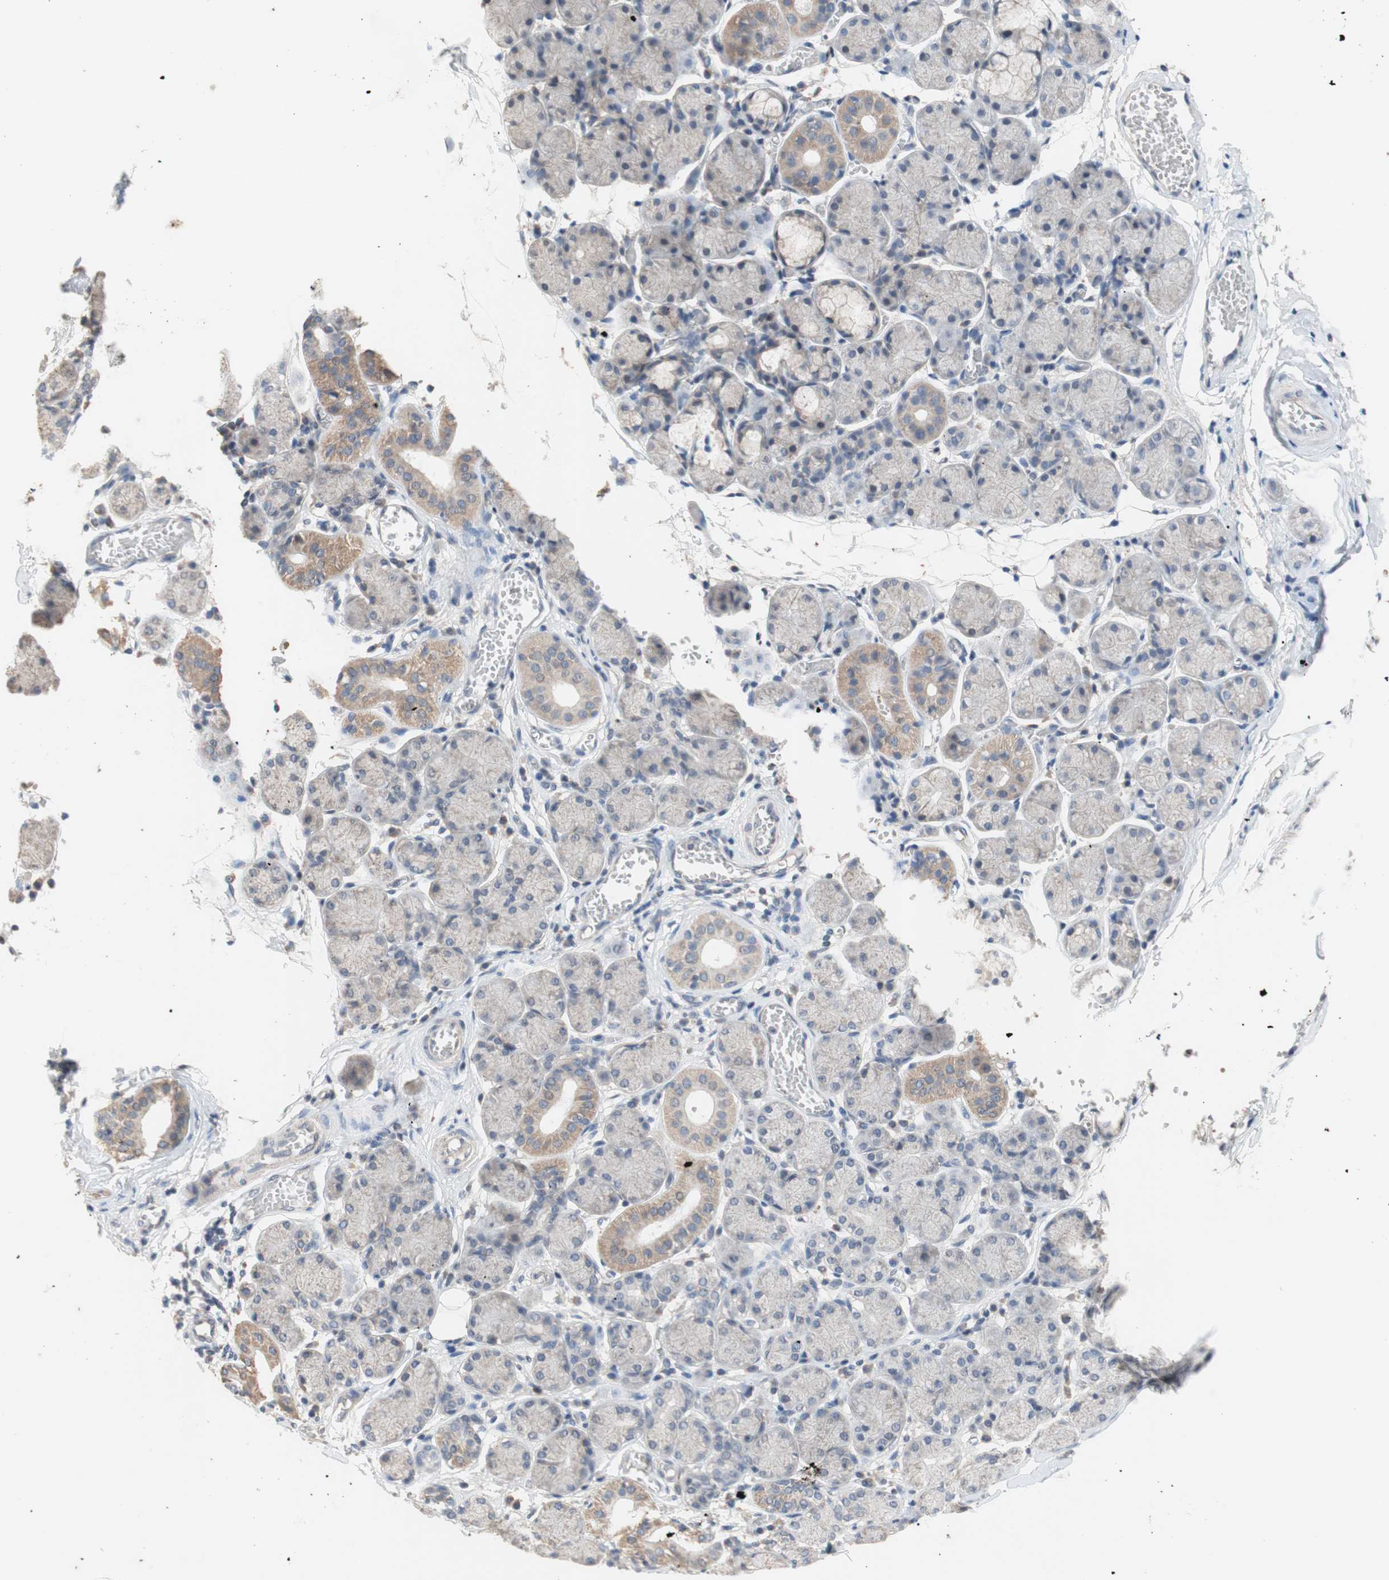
{"staining": {"intensity": "weak", "quantity": "<25%", "location": "cytoplasmic/membranous"}, "tissue": "salivary gland", "cell_type": "Glandular cells", "image_type": "normal", "snomed": [{"axis": "morphology", "description": "Normal tissue, NOS"}, {"axis": "topography", "description": "Salivary gland"}], "caption": "A micrograph of salivary gland stained for a protein exhibits no brown staining in glandular cells. (Brightfield microscopy of DAB IHC at high magnification).", "gene": "PTGIS", "patient": {"sex": "female", "age": 24}}